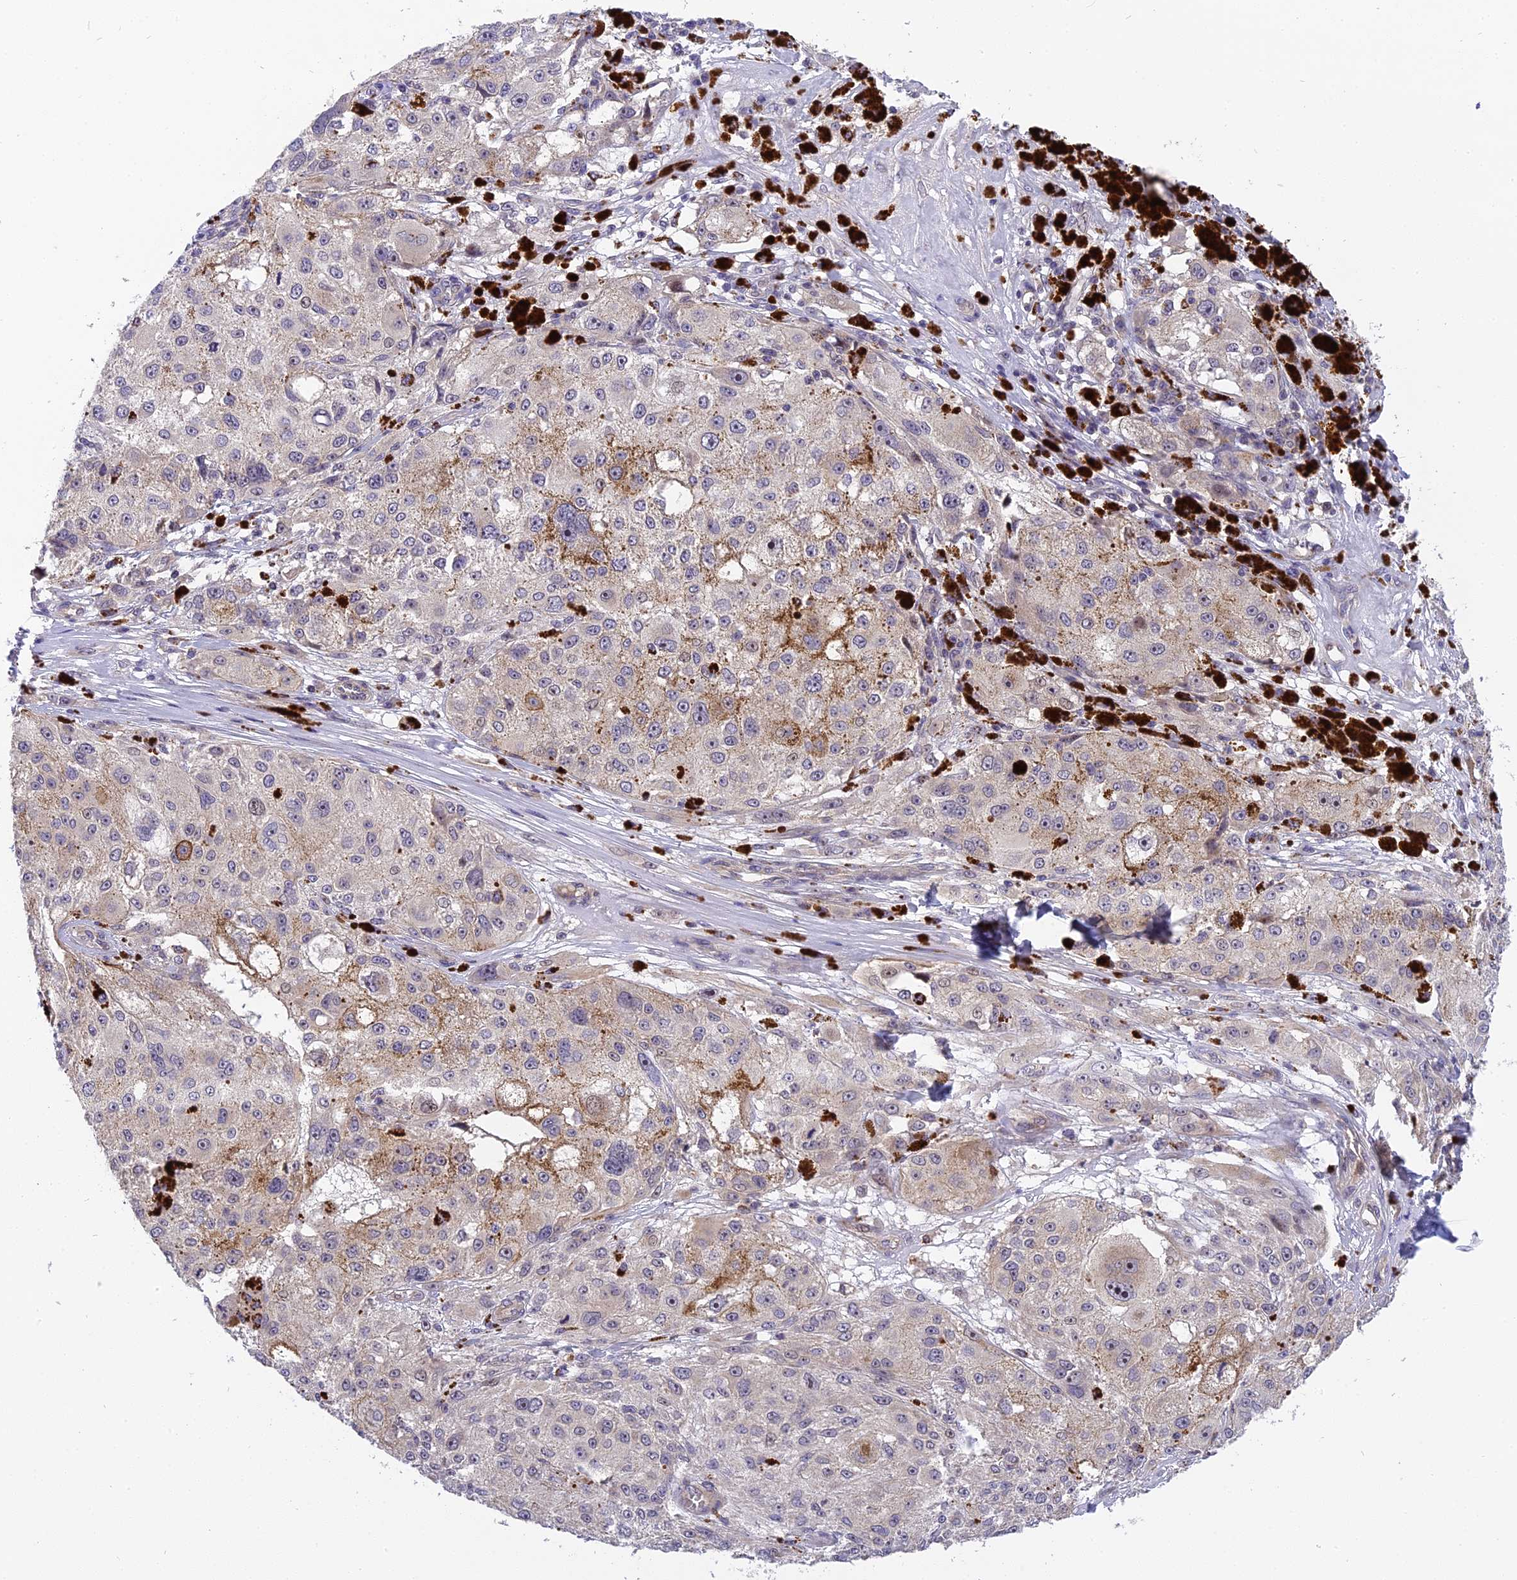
{"staining": {"intensity": "negative", "quantity": "none", "location": "none"}, "tissue": "melanoma", "cell_type": "Tumor cells", "image_type": "cancer", "snomed": [{"axis": "morphology", "description": "Necrosis, NOS"}, {"axis": "morphology", "description": "Malignant melanoma, NOS"}, {"axis": "topography", "description": "Skin"}], "caption": "A high-resolution photomicrograph shows IHC staining of malignant melanoma, which reveals no significant positivity in tumor cells.", "gene": "FNIP2", "patient": {"sex": "female", "age": 87}}